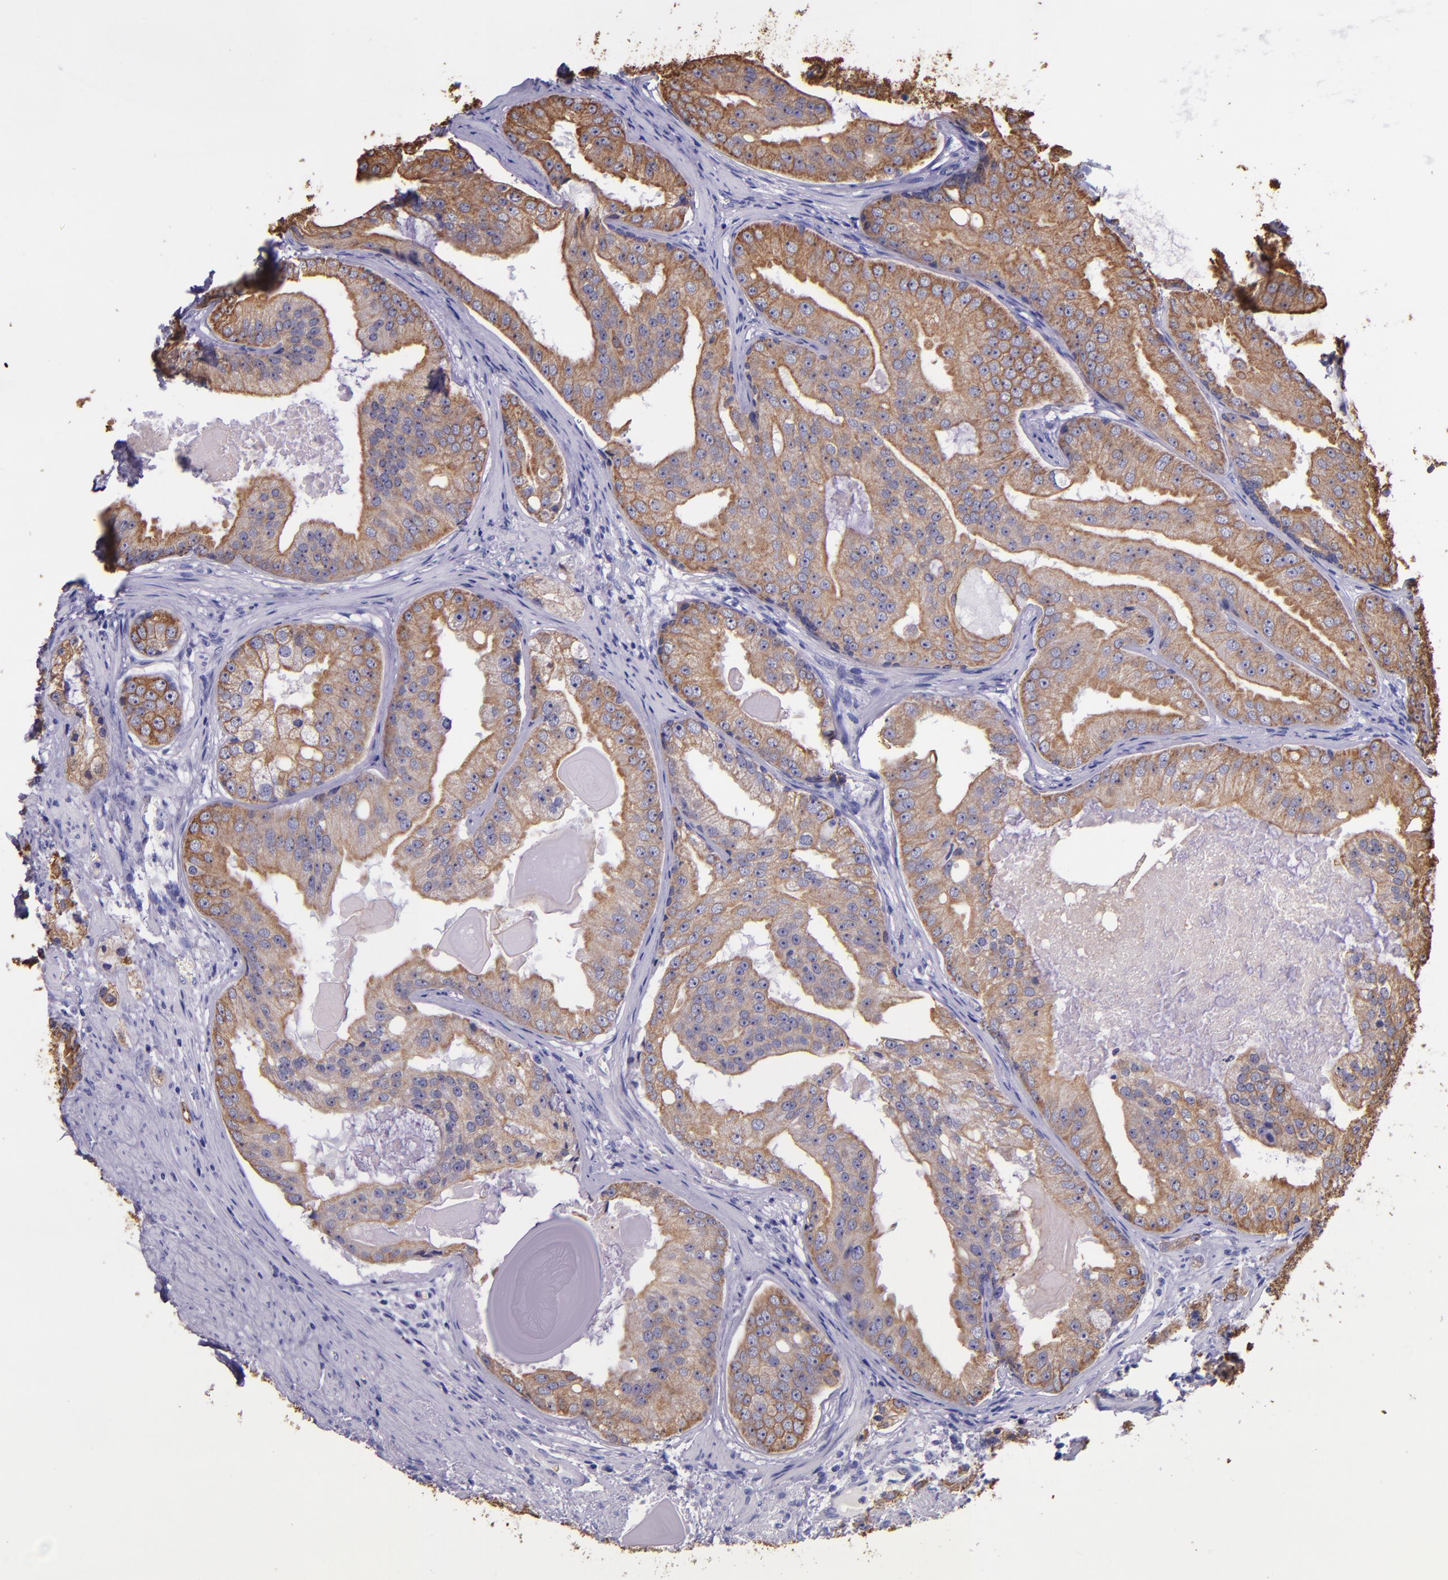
{"staining": {"intensity": "moderate", "quantity": ">75%", "location": "cytoplasmic/membranous"}, "tissue": "prostate cancer", "cell_type": "Tumor cells", "image_type": "cancer", "snomed": [{"axis": "morphology", "description": "Adenocarcinoma, High grade"}, {"axis": "topography", "description": "Prostate"}], "caption": "Protein staining of prostate adenocarcinoma (high-grade) tissue reveals moderate cytoplasmic/membranous positivity in approximately >75% of tumor cells.", "gene": "KRT4", "patient": {"sex": "male", "age": 68}}